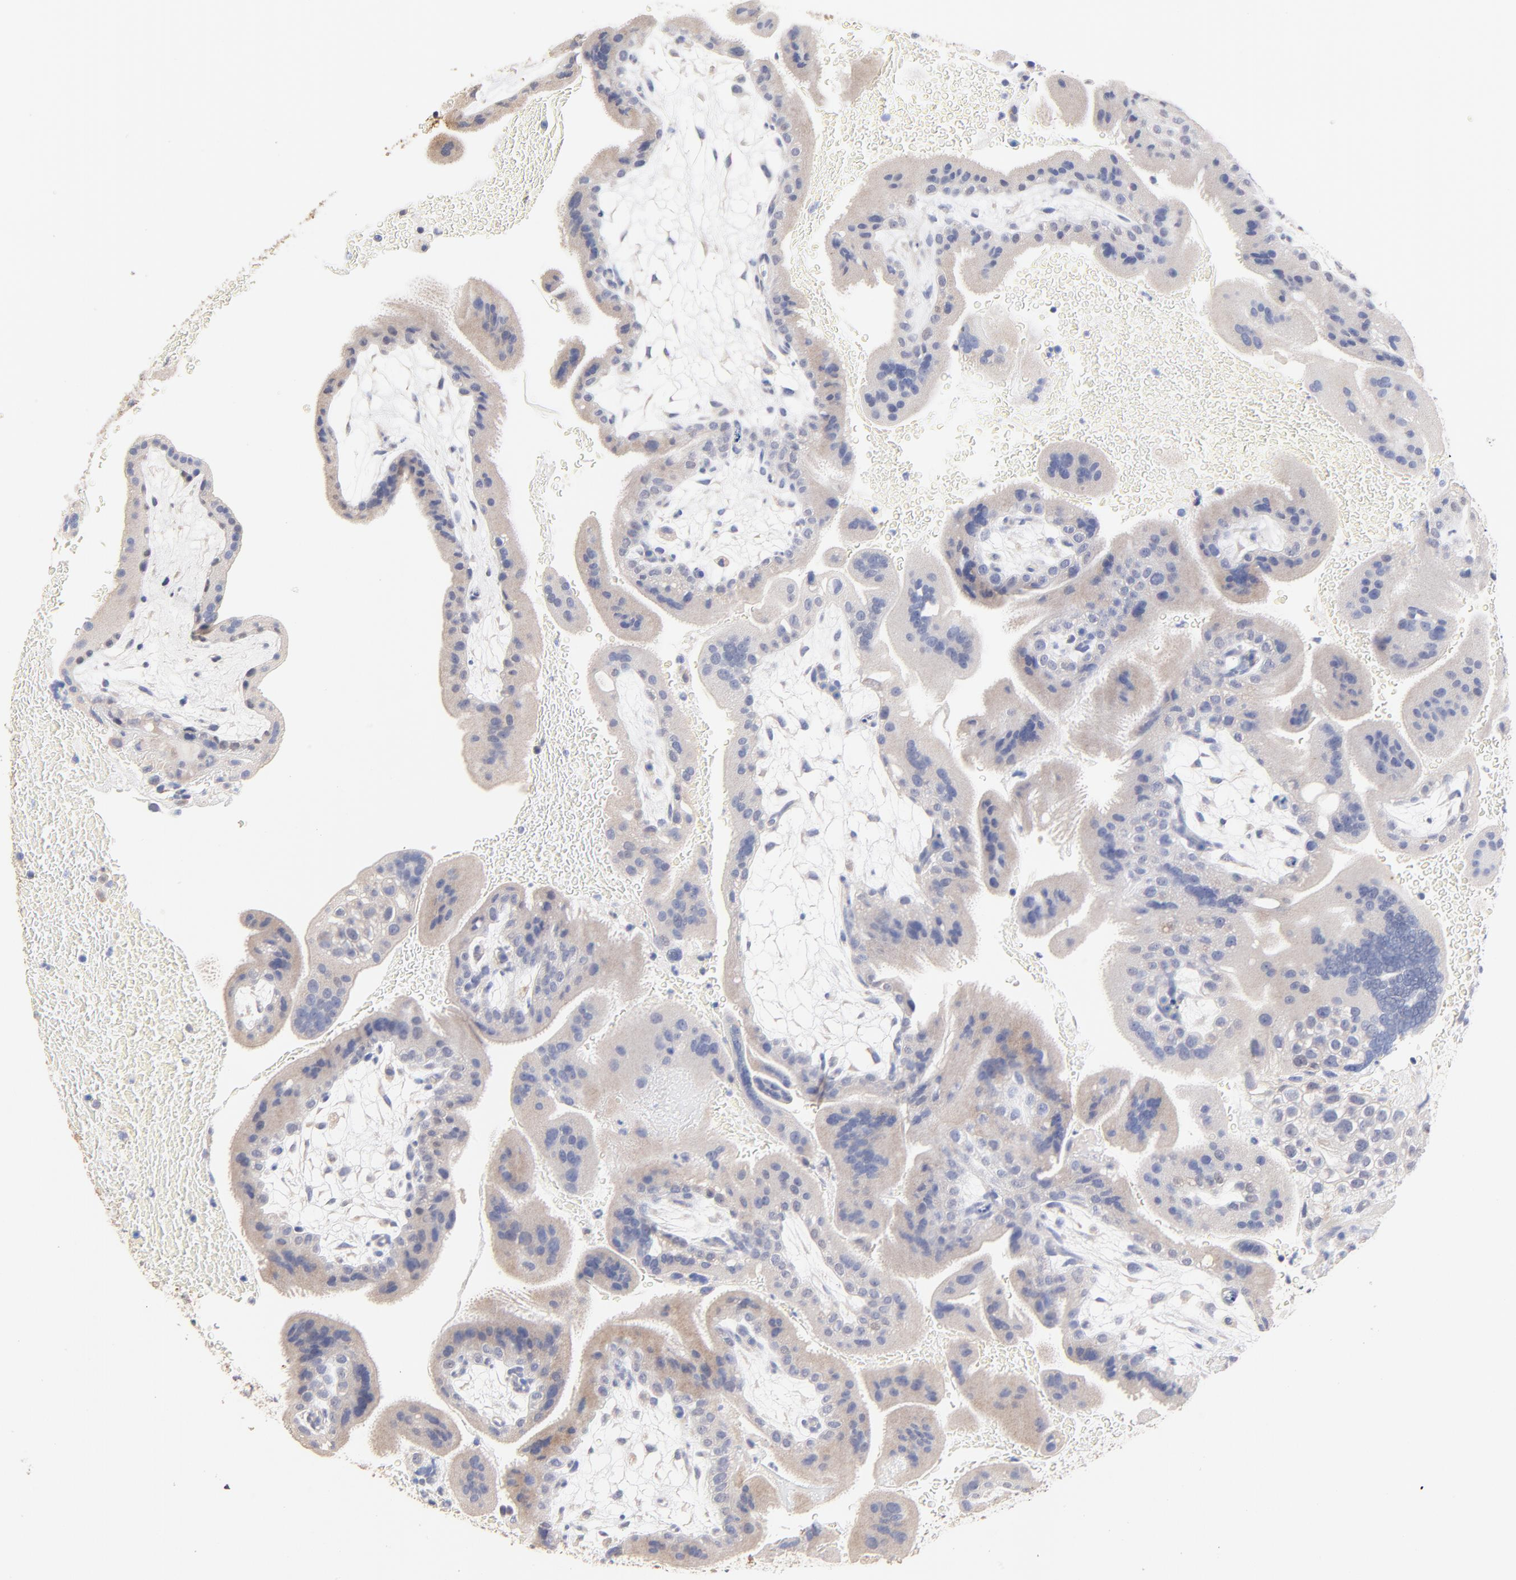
{"staining": {"intensity": "weak", "quantity": ">75%", "location": "cytoplasmic/membranous"}, "tissue": "placenta", "cell_type": "Trophoblastic cells", "image_type": "normal", "snomed": [{"axis": "morphology", "description": "Normal tissue, NOS"}, {"axis": "topography", "description": "Placenta"}], "caption": "This histopathology image exhibits immunohistochemistry (IHC) staining of normal placenta, with low weak cytoplasmic/membranous expression in about >75% of trophoblastic cells.", "gene": "TWNK", "patient": {"sex": "female", "age": 19}}